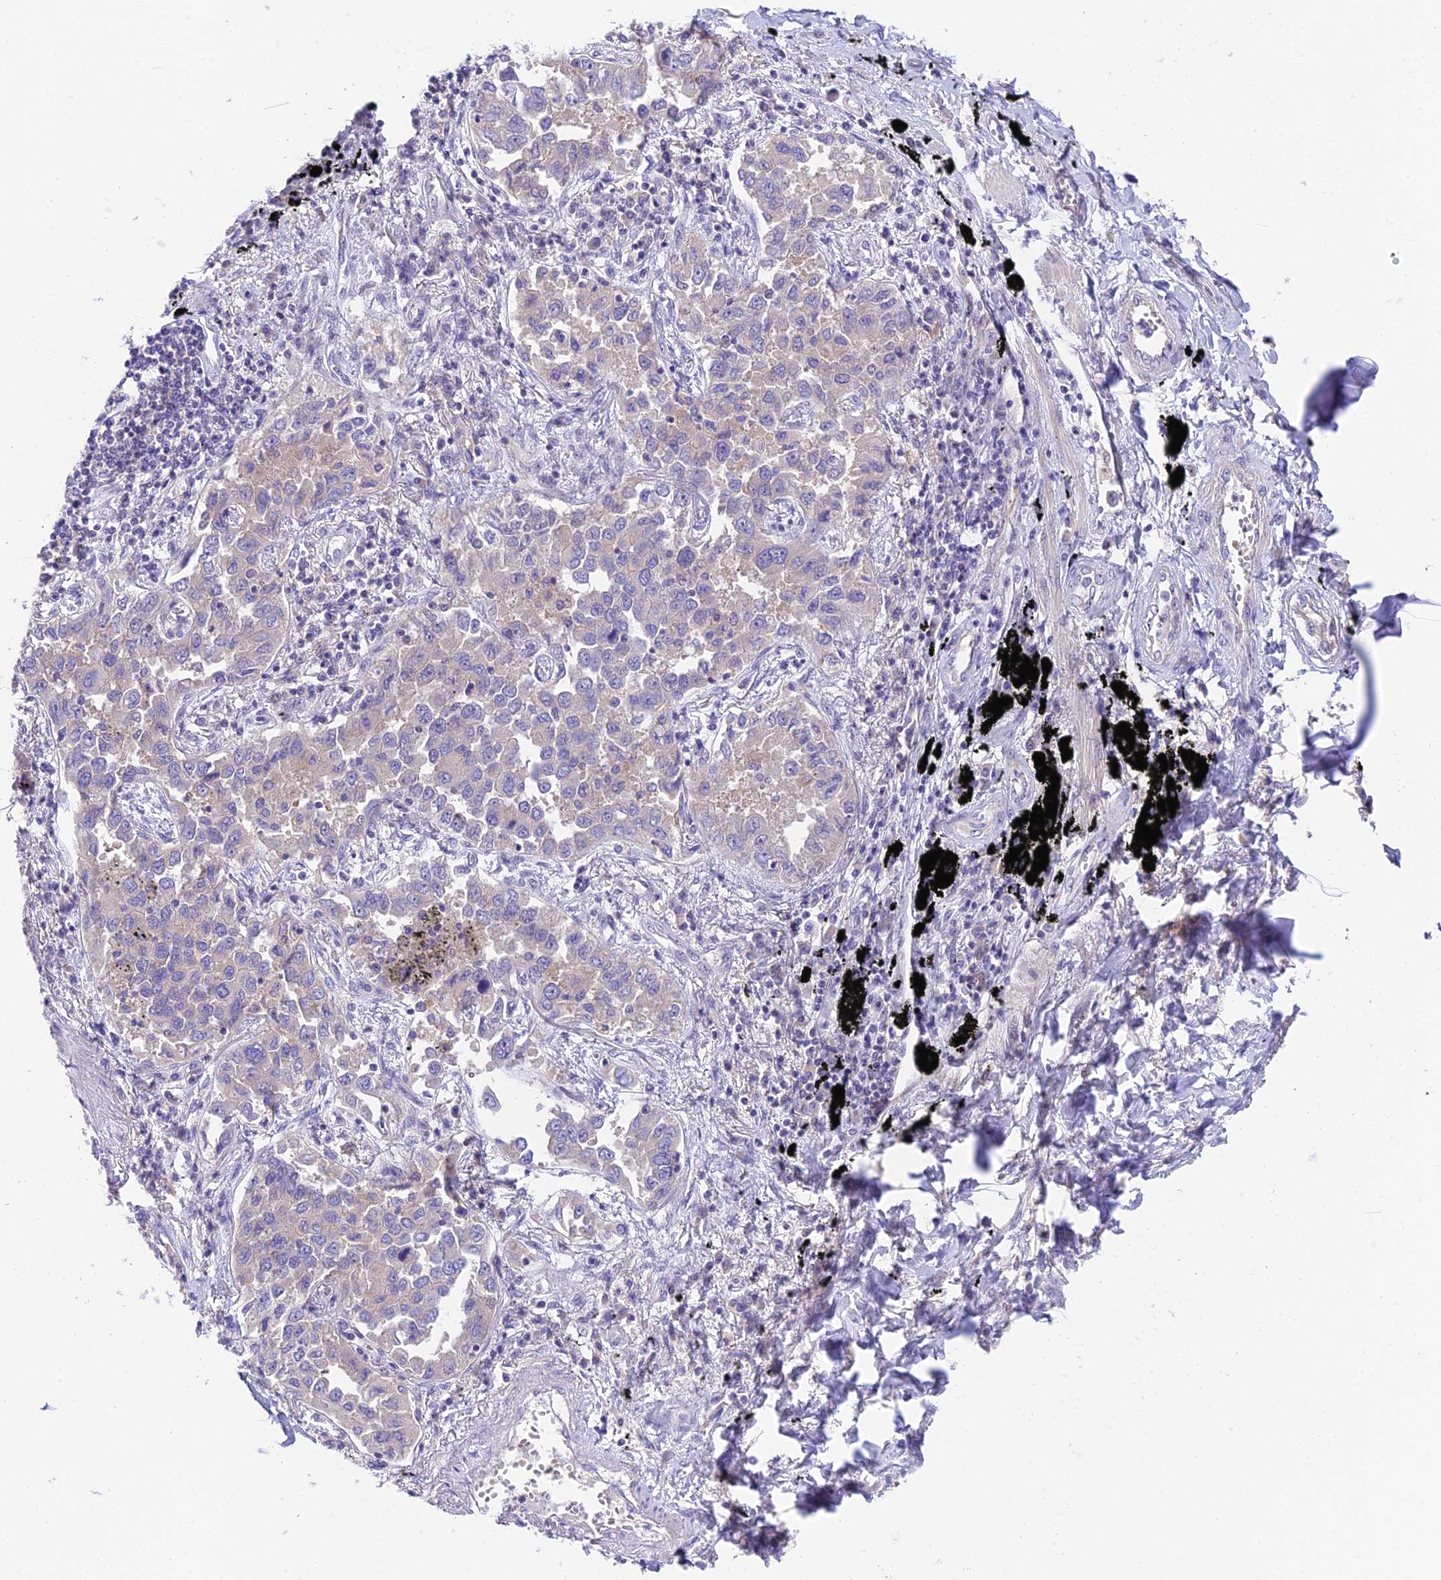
{"staining": {"intensity": "negative", "quantity": "none", "location": "none"}, "tissue": "lung cancer", "cell_type": "Tumor cells", "image_type": "cancer", "snomed": [{"axis": "morphology", "description": "Adenocarcinoma, NOS"}, {"axis": "topography", "description": "Lung"}], "caption": "High magnification brightfield microscopy of lung cancer stained with DAB (3,3'-diaminobenzidine) (brown) and counterstained with hematoxylin (blue): tumor cells show no significant staining.", "gene": "DUSP29", "patient": {"sex": "male", "age": 67}}